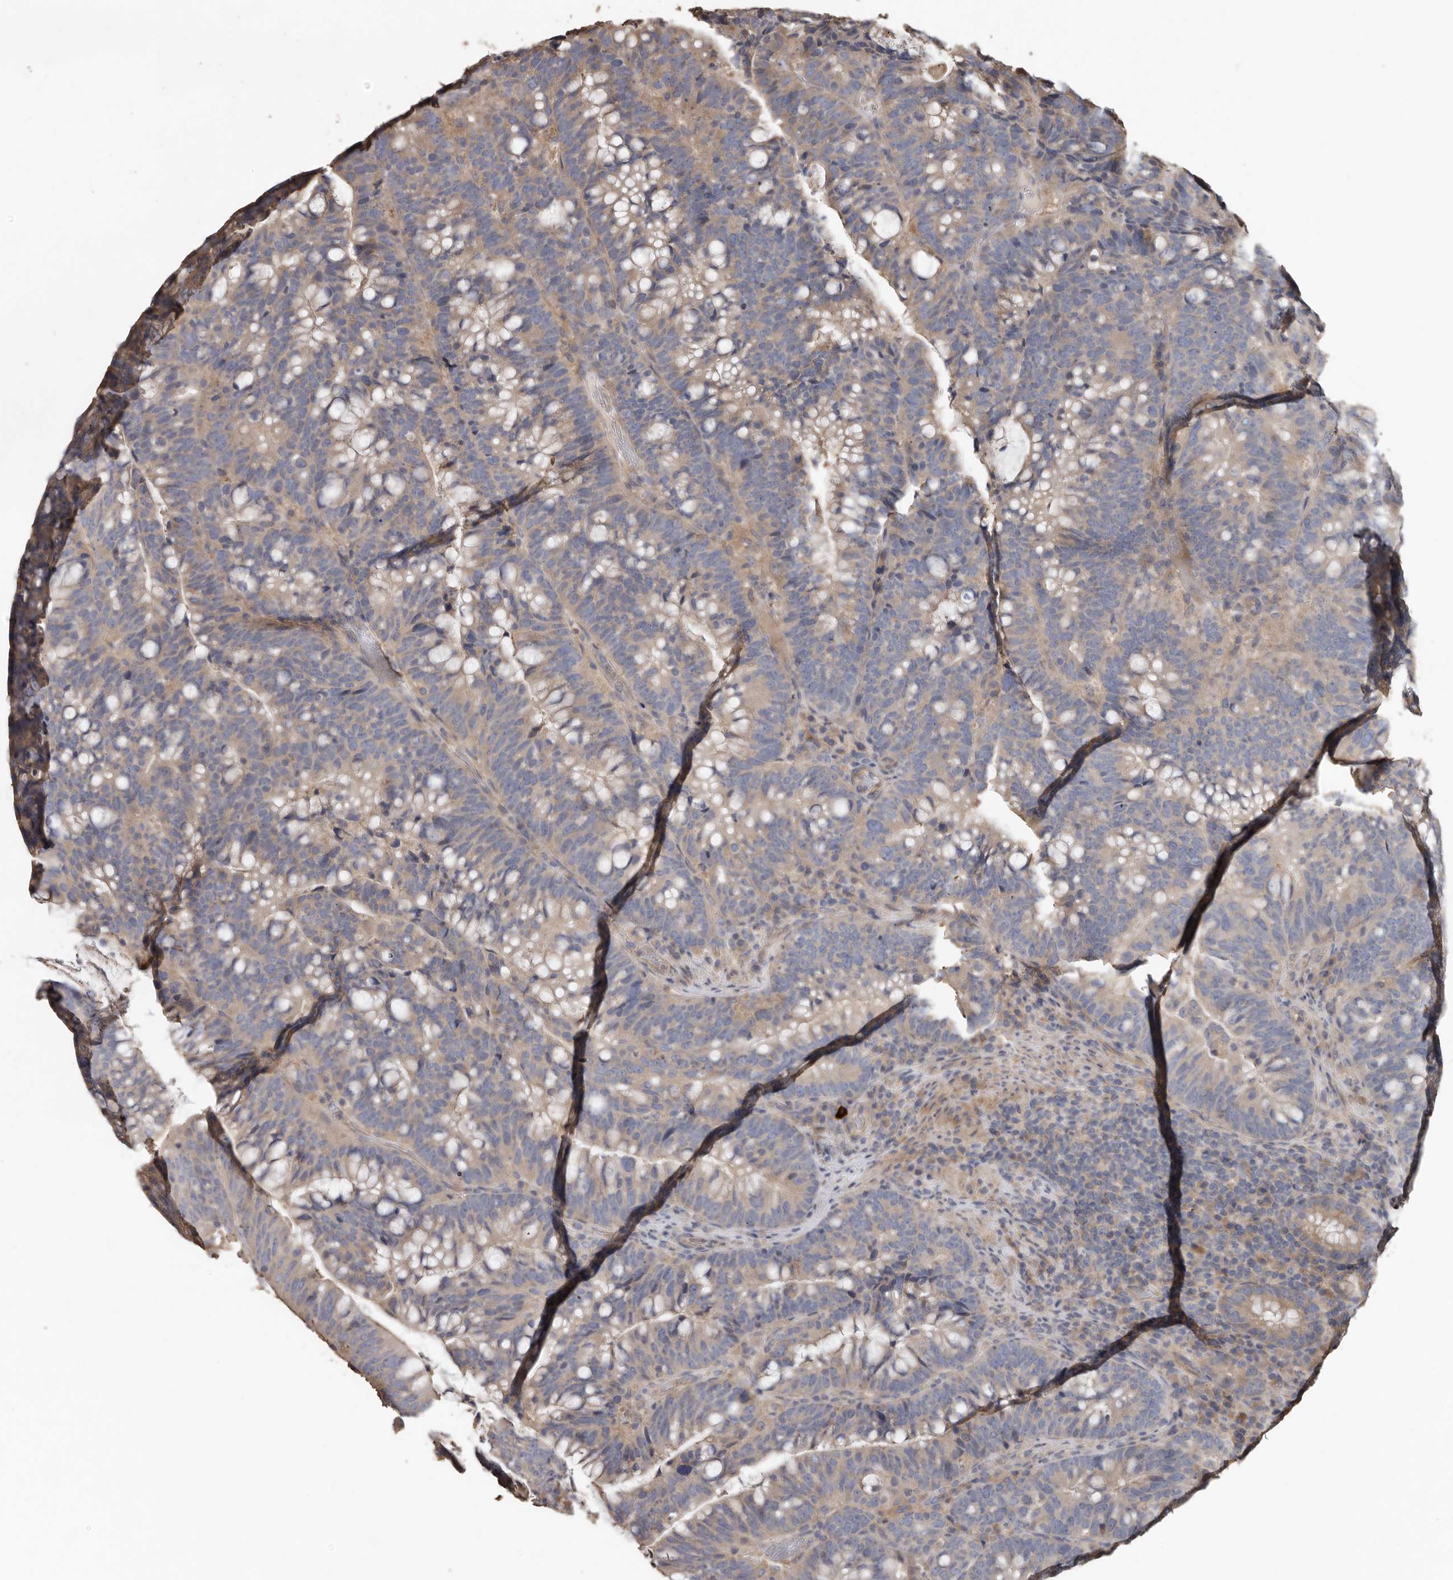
{"staining": {"intensity": "weak", "quantity": "25%-75%", "location": "cytoplasmic/membranous"}, "tissue": "colorectal cancer", "cell_type": "Tumor cells", "image_type": "cancer", "snomed": [{"axis": "morphology", "description": "Adenocarcinoma, NOS"}, {"axis": "topography", "description": "Colon"}], "caption": "Protein analysis of colorectal cancer (adenocarcinoma) tissue shows weak cytoplasmic/membranous positivity in approximately 25%-75% of tumor cells. (DAB = brown stain, brightfield microscopy at high magnification).", "gene": "FLCN", "patient": {"sex": "female", "age": 66}}